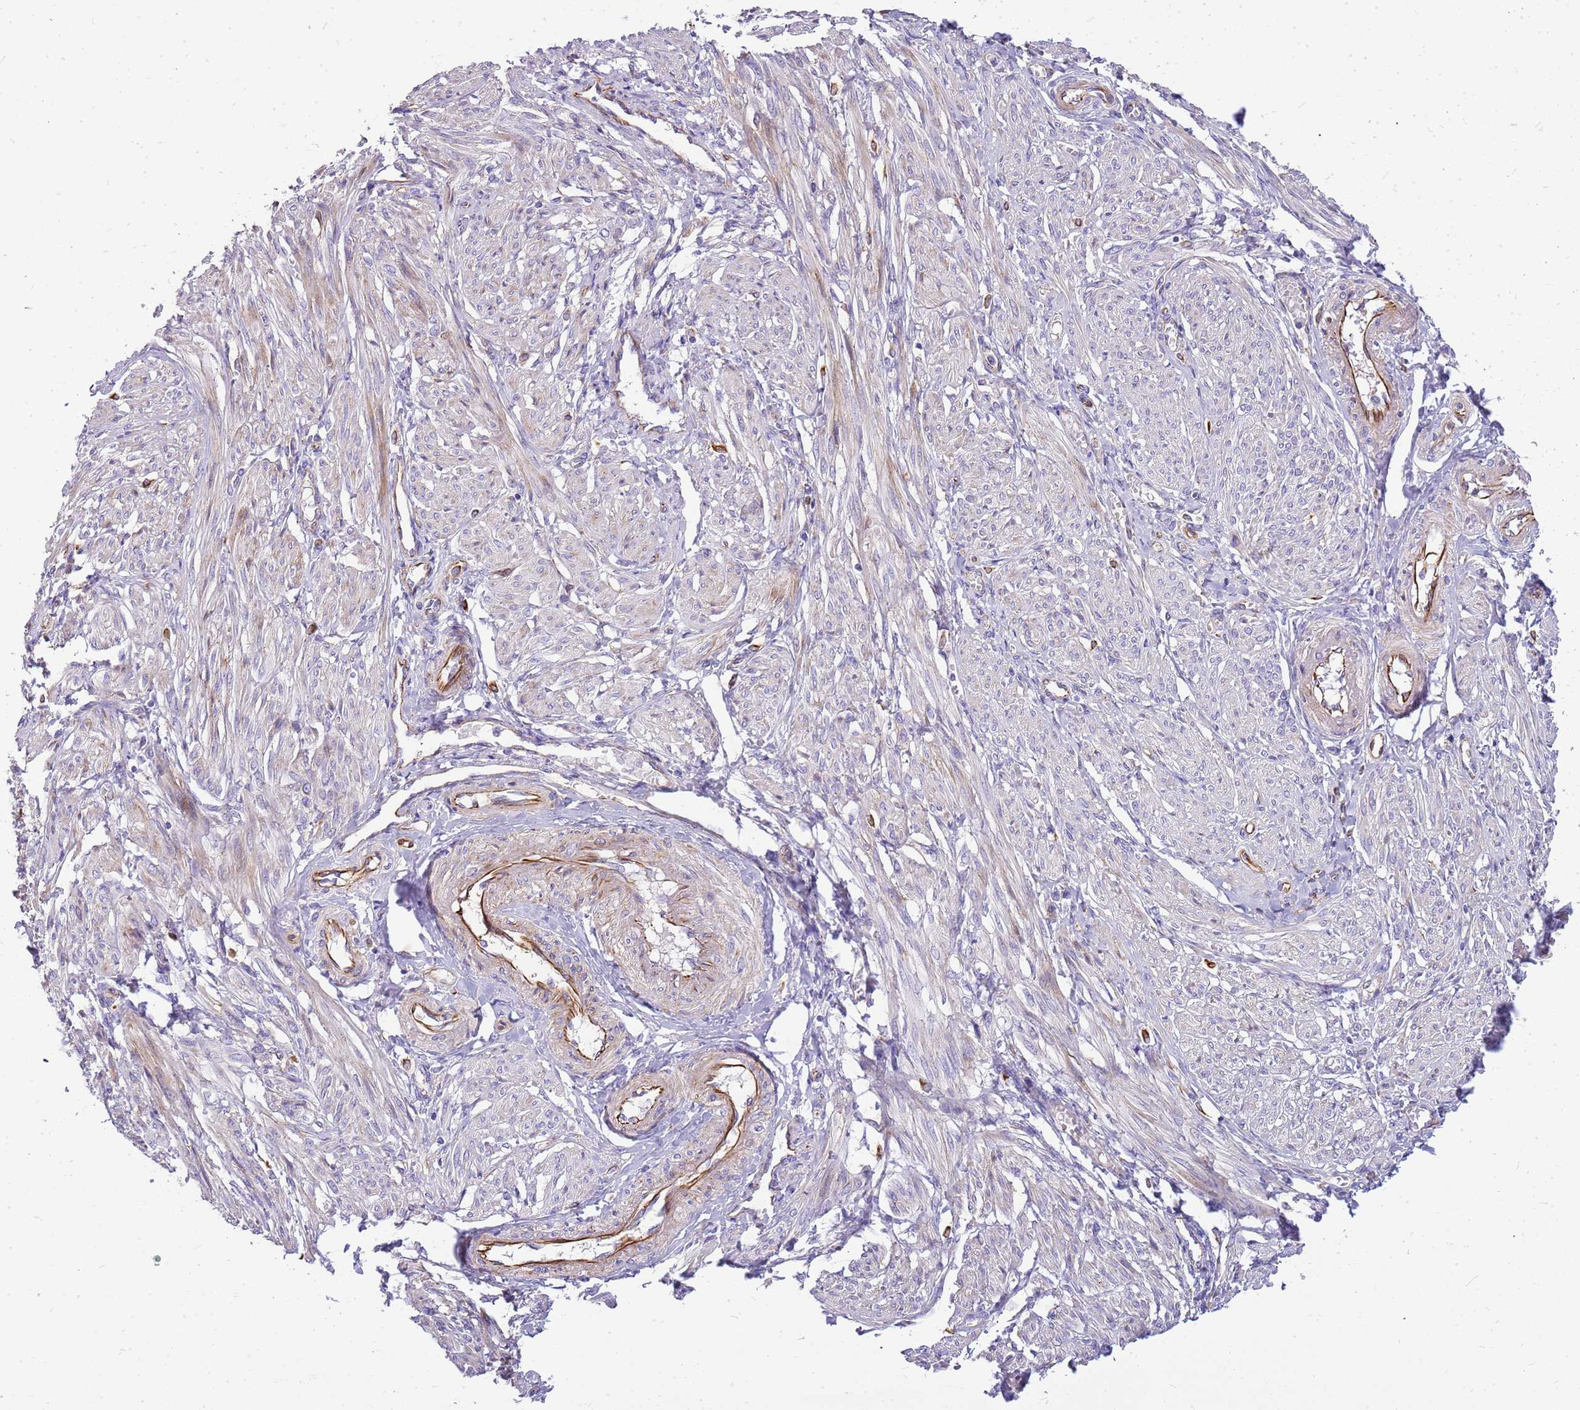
{"staining": {"intensity": "negative", "quantity": "none", "location": "none"}, "tissue": "smooth muscle", "cell_type": "Smooth muscle cells", "image_type": "normal", "snomed": [{"axis": "morphology", "description": "Normal tissue, NOS"}, {"axis": "topography", "description": "Smooth muscle"}], "caption": "This is a photomicrograph of immunohistochemistry staining of unremarkable smooth muscle, which shows no staining in smooth muscle cells. (DAB (3,3'-diaminobenzidine) immunohistochemistry visualized using brightfield microscopy, high magnification).", "gene": "ZDHHC1", "patient": {"sex": "female", "age": 39}}